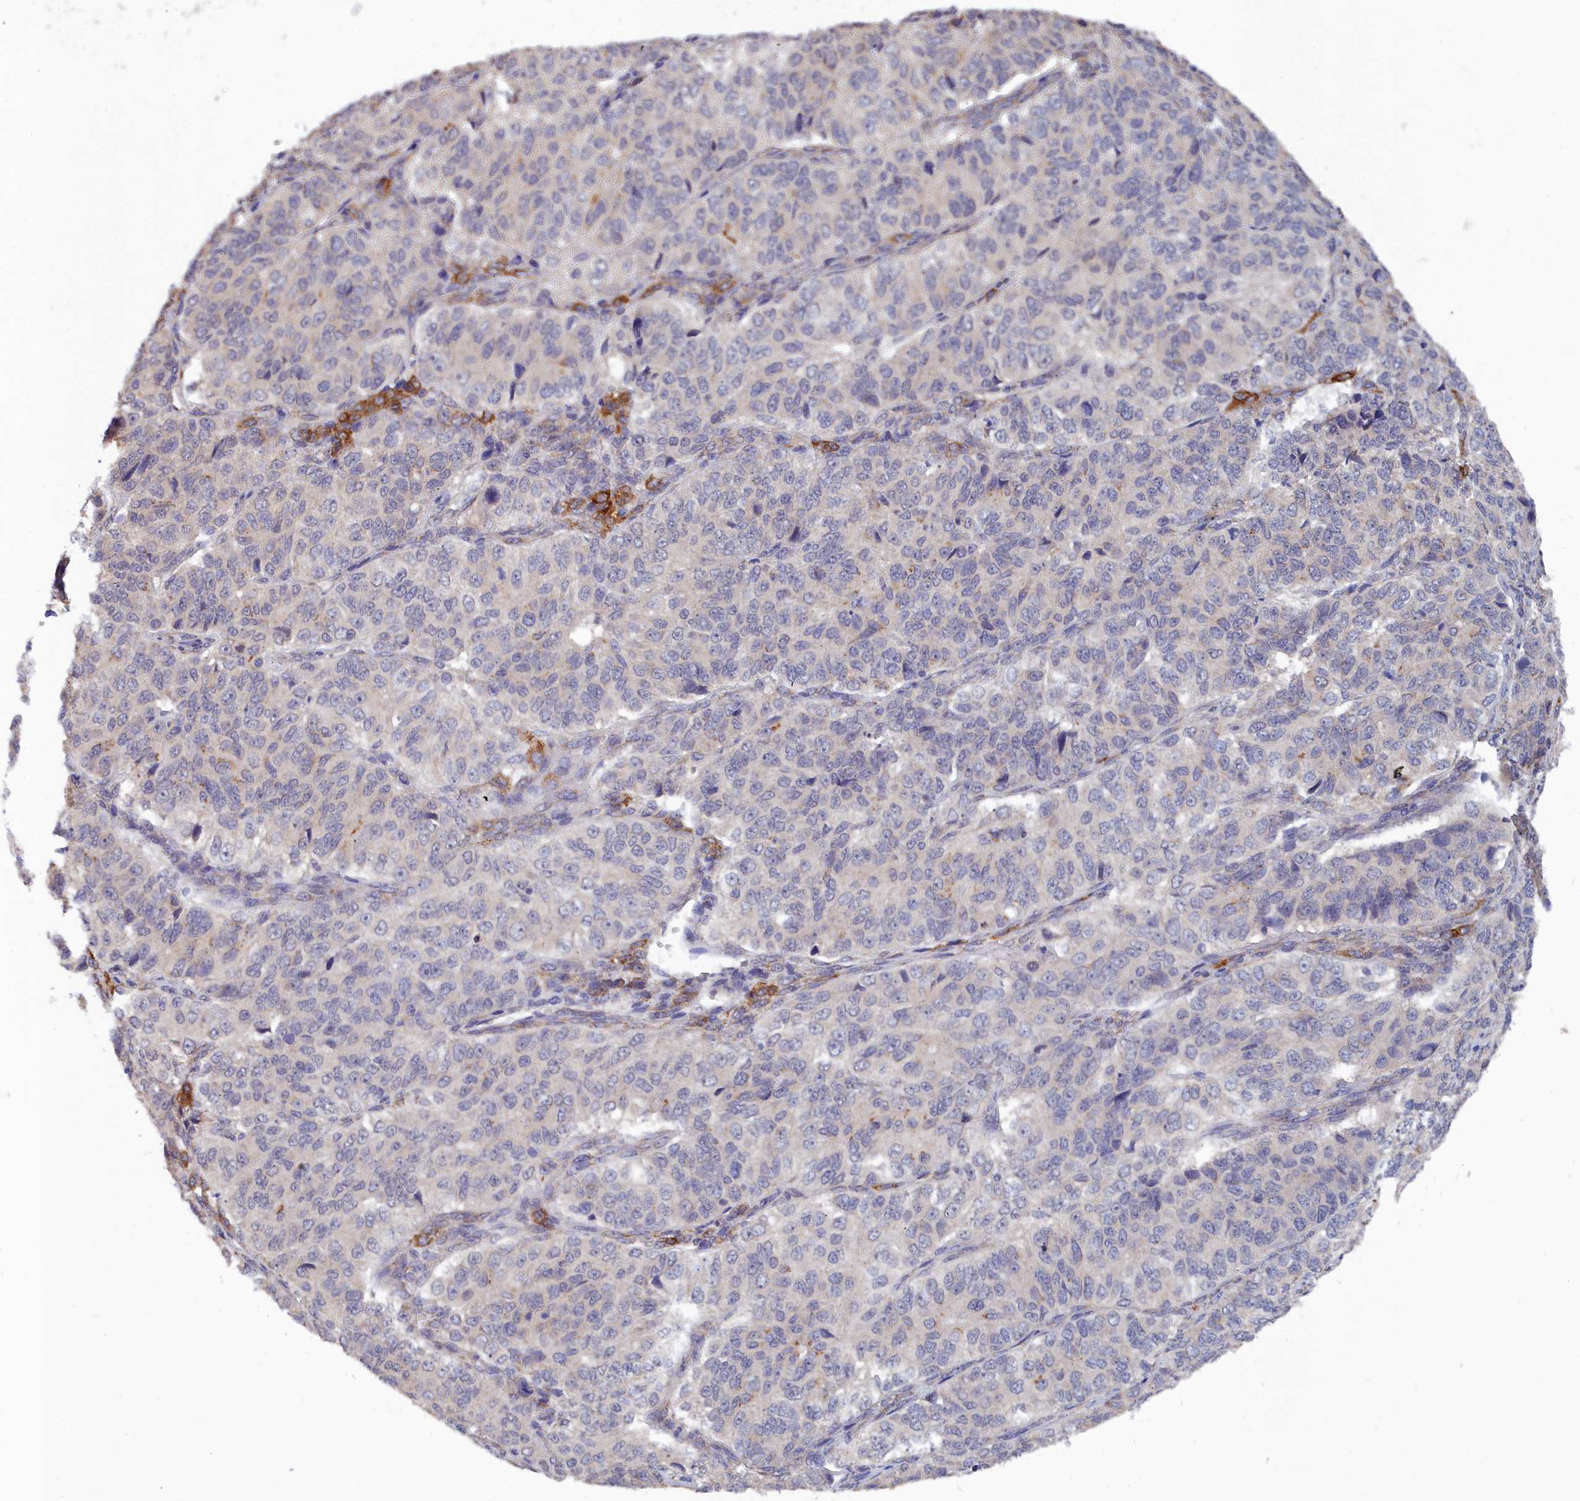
{"staining": {"intensity": "negative", "quantity": "none", "location": "none"}, "tissue": "ovarian cancer", "cell_type": "Tumor cells", "image_type": "cancer", "snomed": [{"axis": "morphology", "description": "Carcinoma, endometroid"}, {"axis": "topography", "description": "Ovary"}], "caption": "A high-resolution histopathology image shows IHC staining of endometroid carcinoma (ovarian), which demonstrates no significant staining in tumor cells.", "gene": "RDX", "patient": {"sex": "female", "age": 51}}